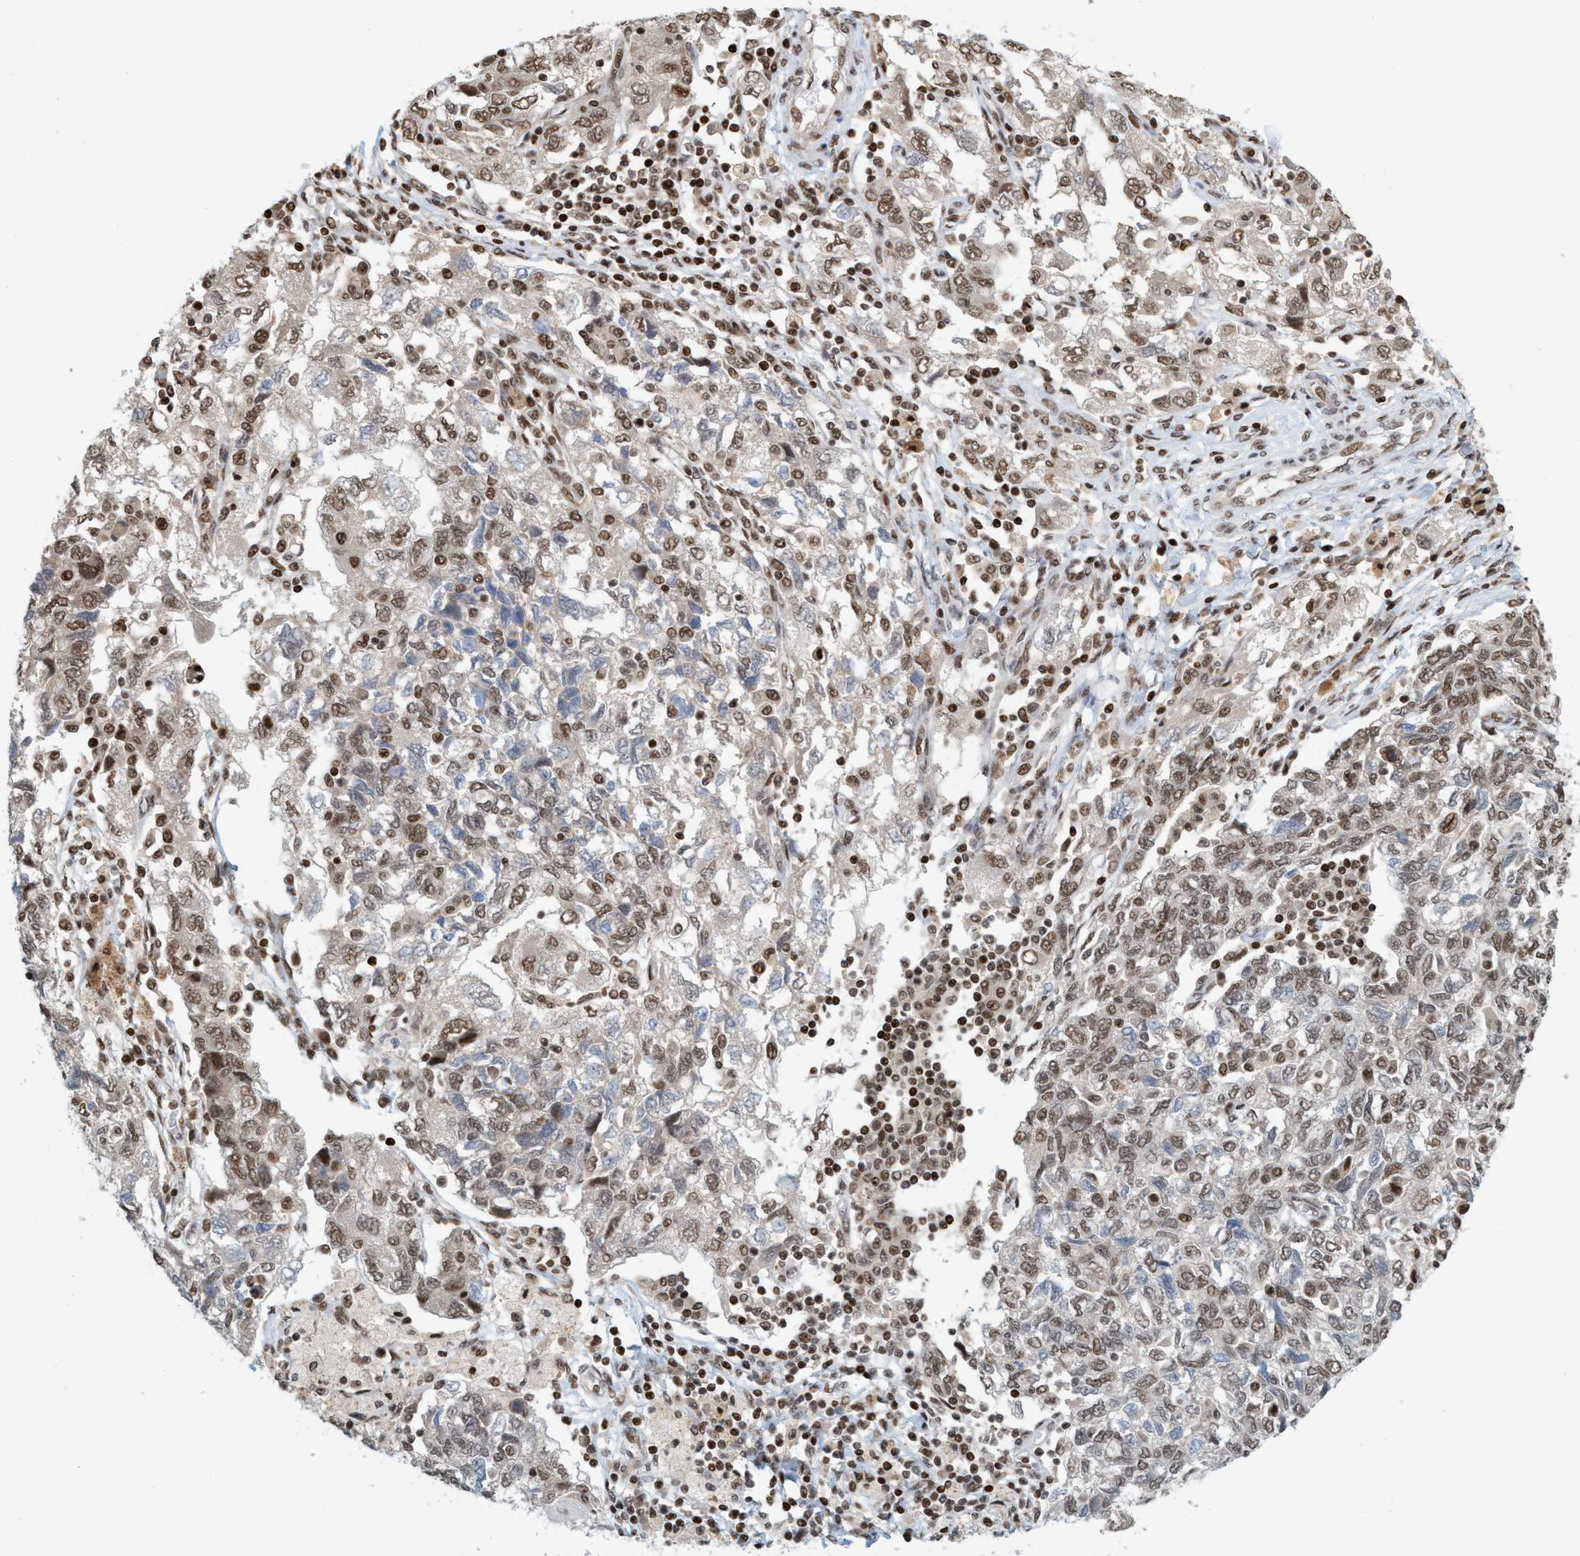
{"staining": {"intensity": "moderate", "quantity": "25%-75%", "location": "nuclear"}, "tissue": "ovarian cancer", "cell_type": "Tumor cells", "image_type": "cancer", "snomed": [{"axis": "morphology", "description": "Carcinoma, NOS"}, {"axis": "morphology", "description": "Cystadenocarcinoma, serous, NOS"}, {"axis": "topography", "description": "Ovary"}], "caption": "A brown stain labels moderate nuclear positivity of a protein in human serous cystadenocarcinoma (ovarian) tumor cells. The protein of interest is shown in brown color, while the nuclei are stained blue.", "gene": "SMCR8", "patient": {"sex": "female", "age": 69}}